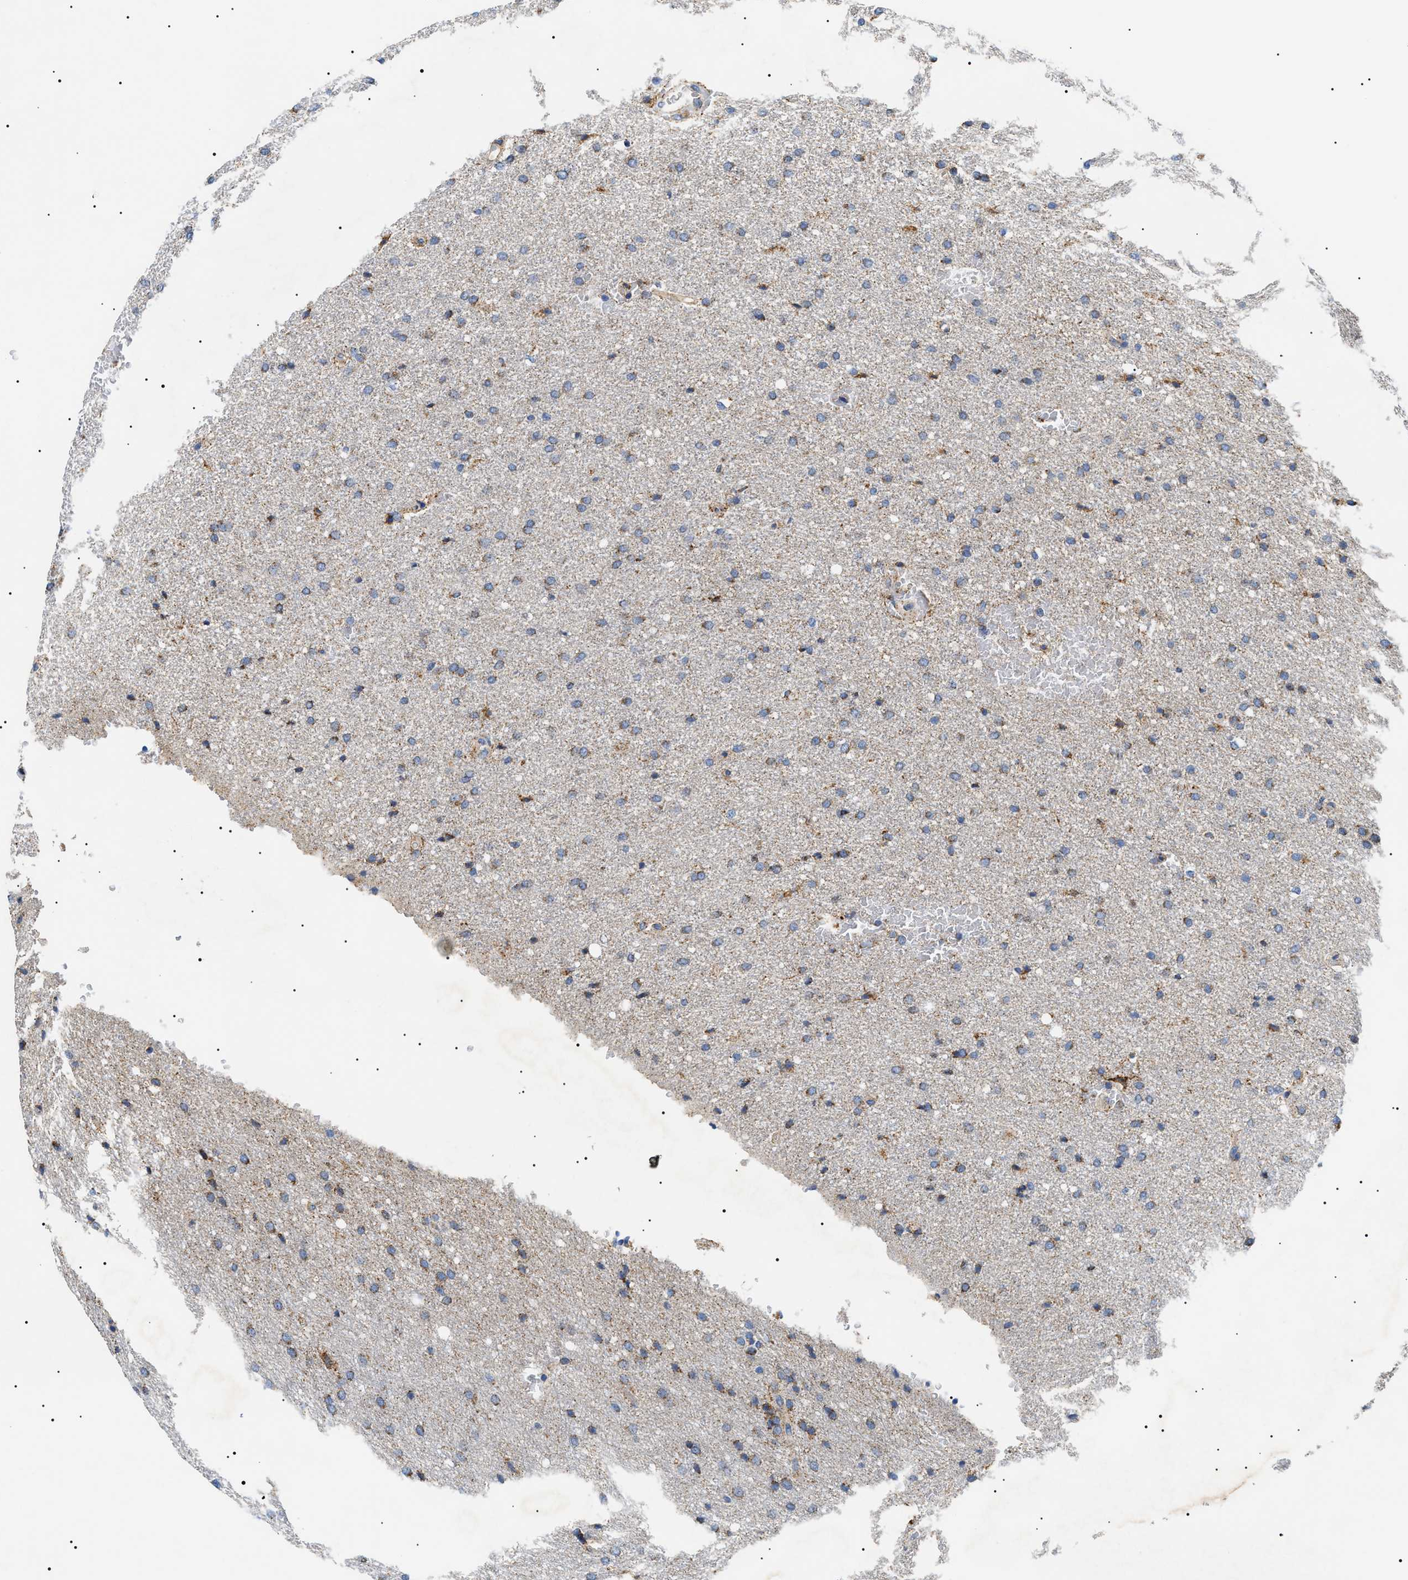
{"staining": {"intensity": "strong", "quantity": "<25%", "location": "cytoplasmic/membranous"}, "tissue": "glioma", "cell_type": "Tumor cells", "image_type": "cancer", "snomed": [{"axis": "morphology", "description": "Glioma, malignant, Low grade"}, {"axis": "topography", "description": "Brain"}], "caption": "Glioma stained for a protein shows strong cytoplasmic/membranous positivity in tumor cells.", "gene": "OXSM", "patient": {"sex": "female", "age": 37}}